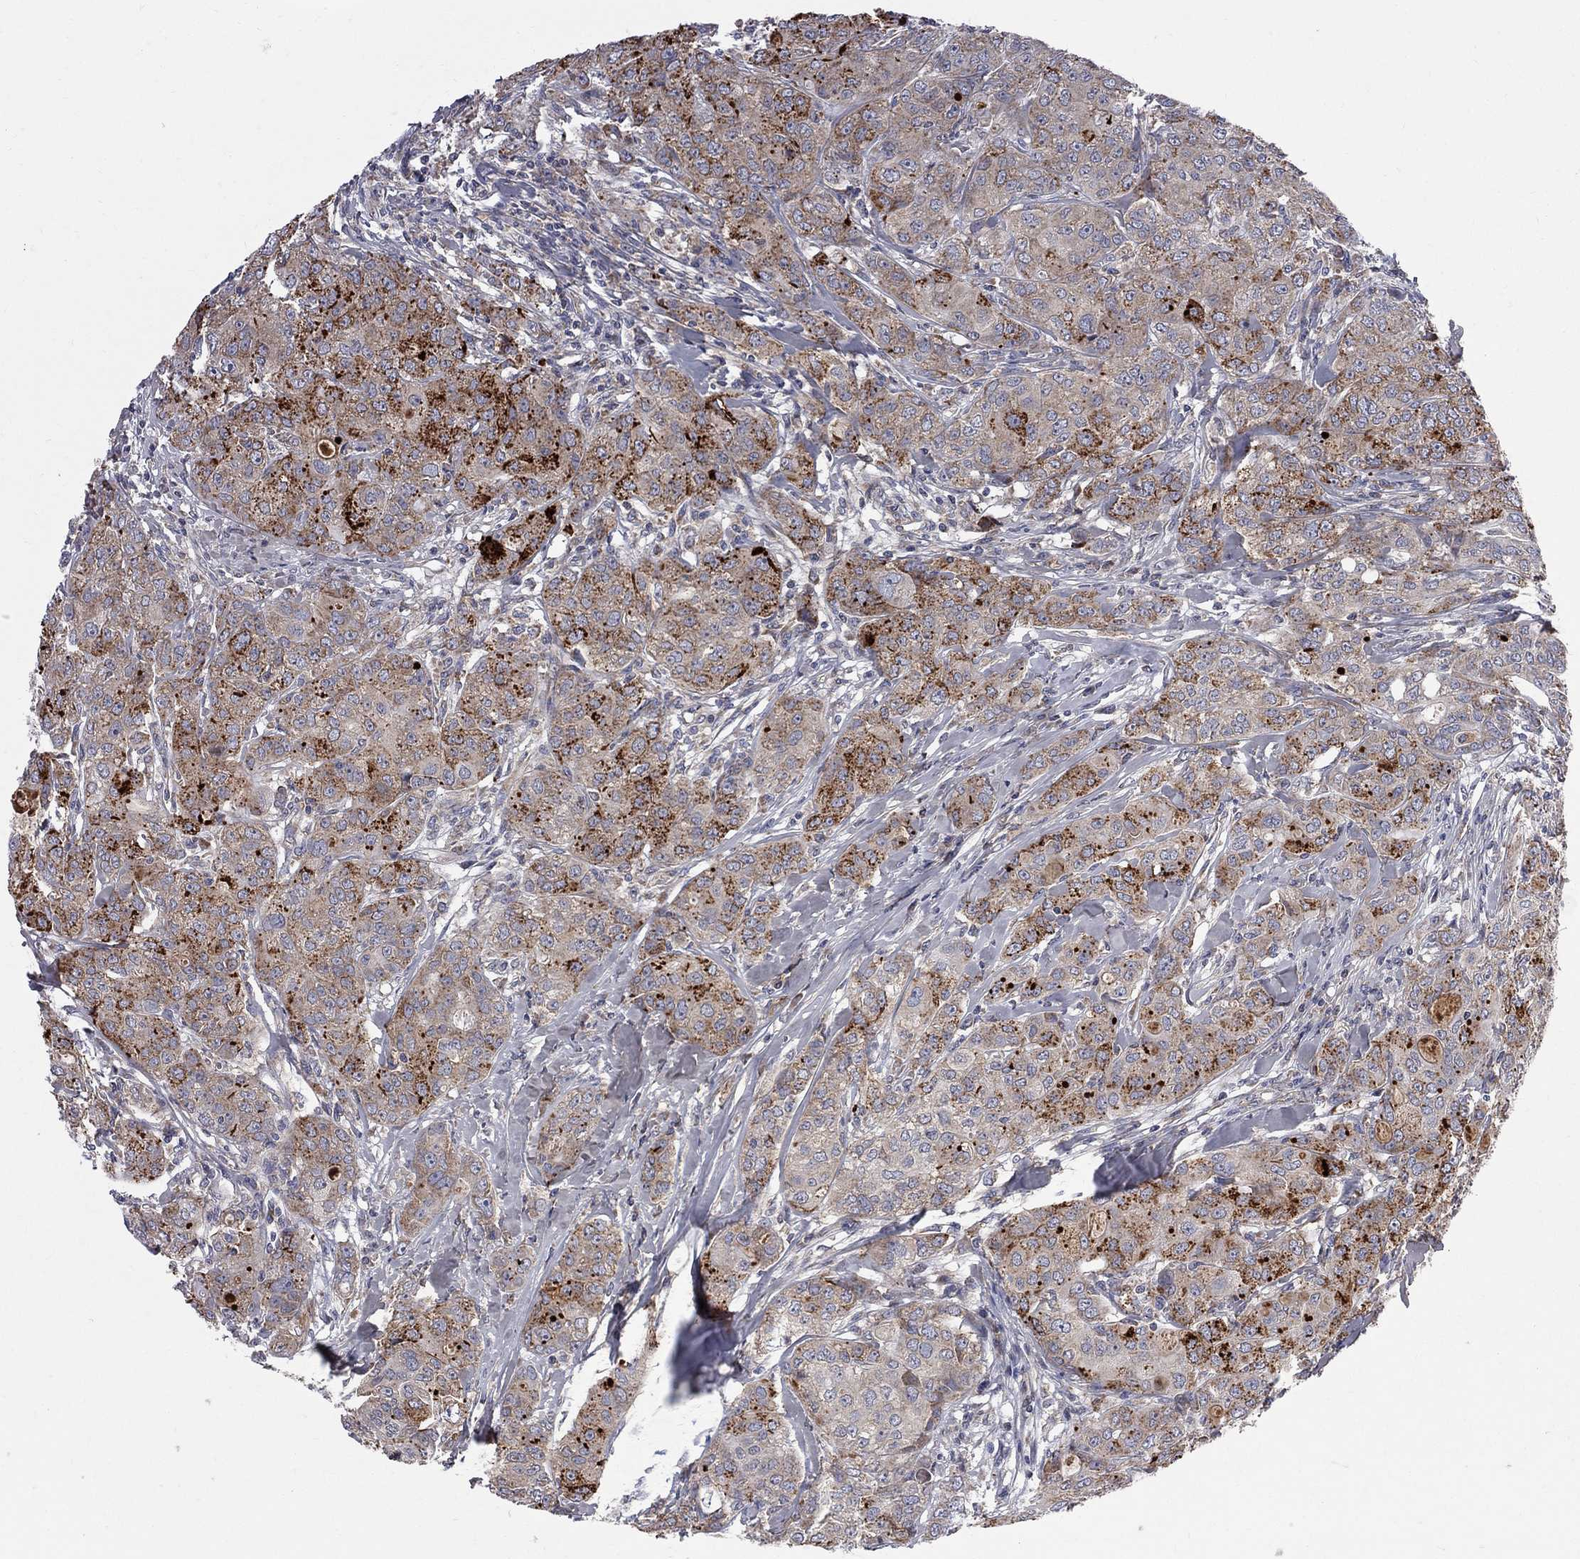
{"staining": {"intensity": "strong", "quantity": "<25%", "location": "cytoplasmic/membranous"}, "tissue": "breast cancer", "cell_type": "Tumor cells", "image_type": "cancer", "snomed": [{"axis": "morphology", "description": "Duct carcinoma"}, {"axis": "topography", "description": "Breast"}], "caption": "A micrograph of human breast cancer stained for a protein reveals strong cytoplasmic/membranous brown staining in tumor cells.", "gene": "CNOT11", "patient": {"sex": "female", "age": 43}}